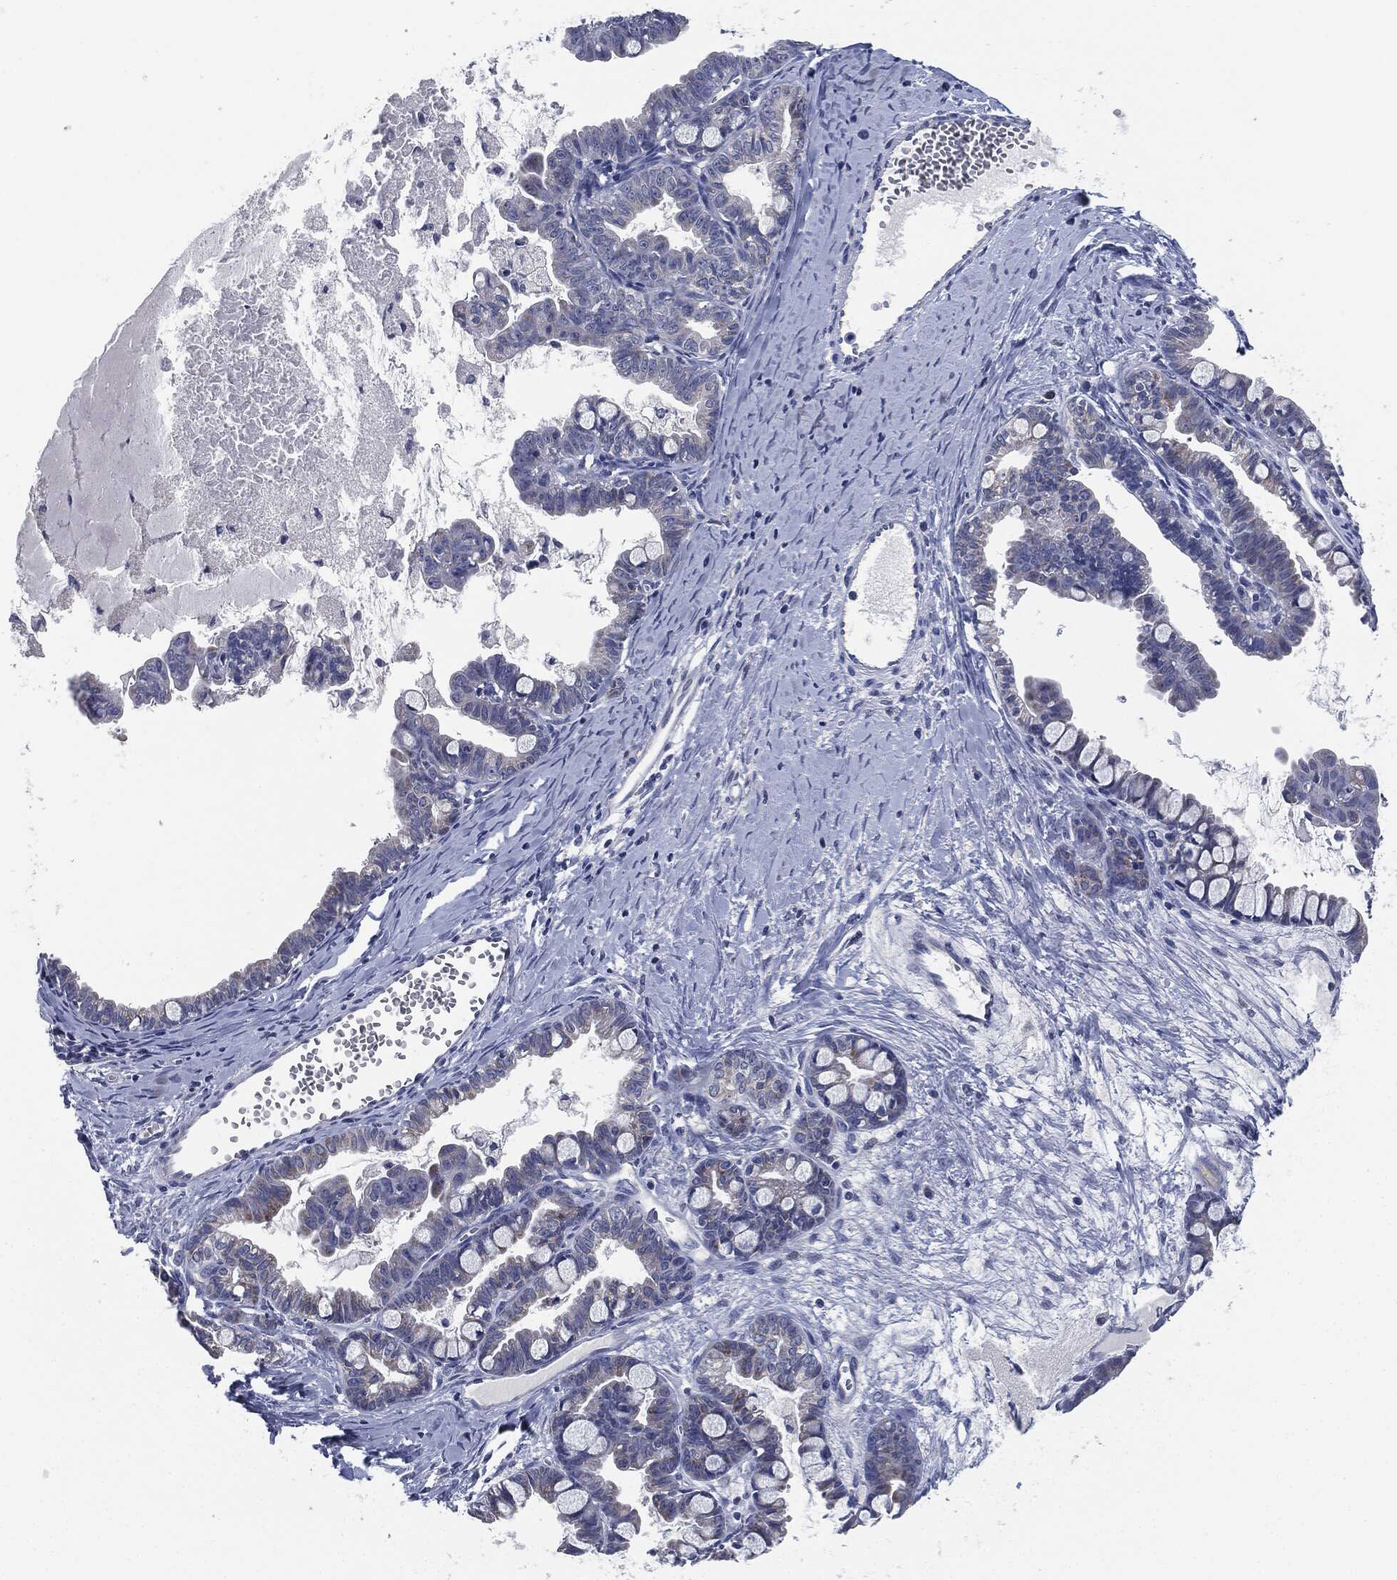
{"staining": {"intensity": "negative", "quantity": "none", "location": "none"}, "tissue": "ovarian cancer", "cell_type": "Tumor cells", "image_type": "cancer", "snomed": [{"axis": "morphology", "description": "Cystadenocarcinoma, mucinous, NOS"}, {"axis": "topography", "description": "Ovary"}], "caption": "Protein analysis of ovarian cancer demonstrates no significant staining in tumor cells.", "gene": "SIGLEC9", "patient": {"sex": "female", "age": 63}}